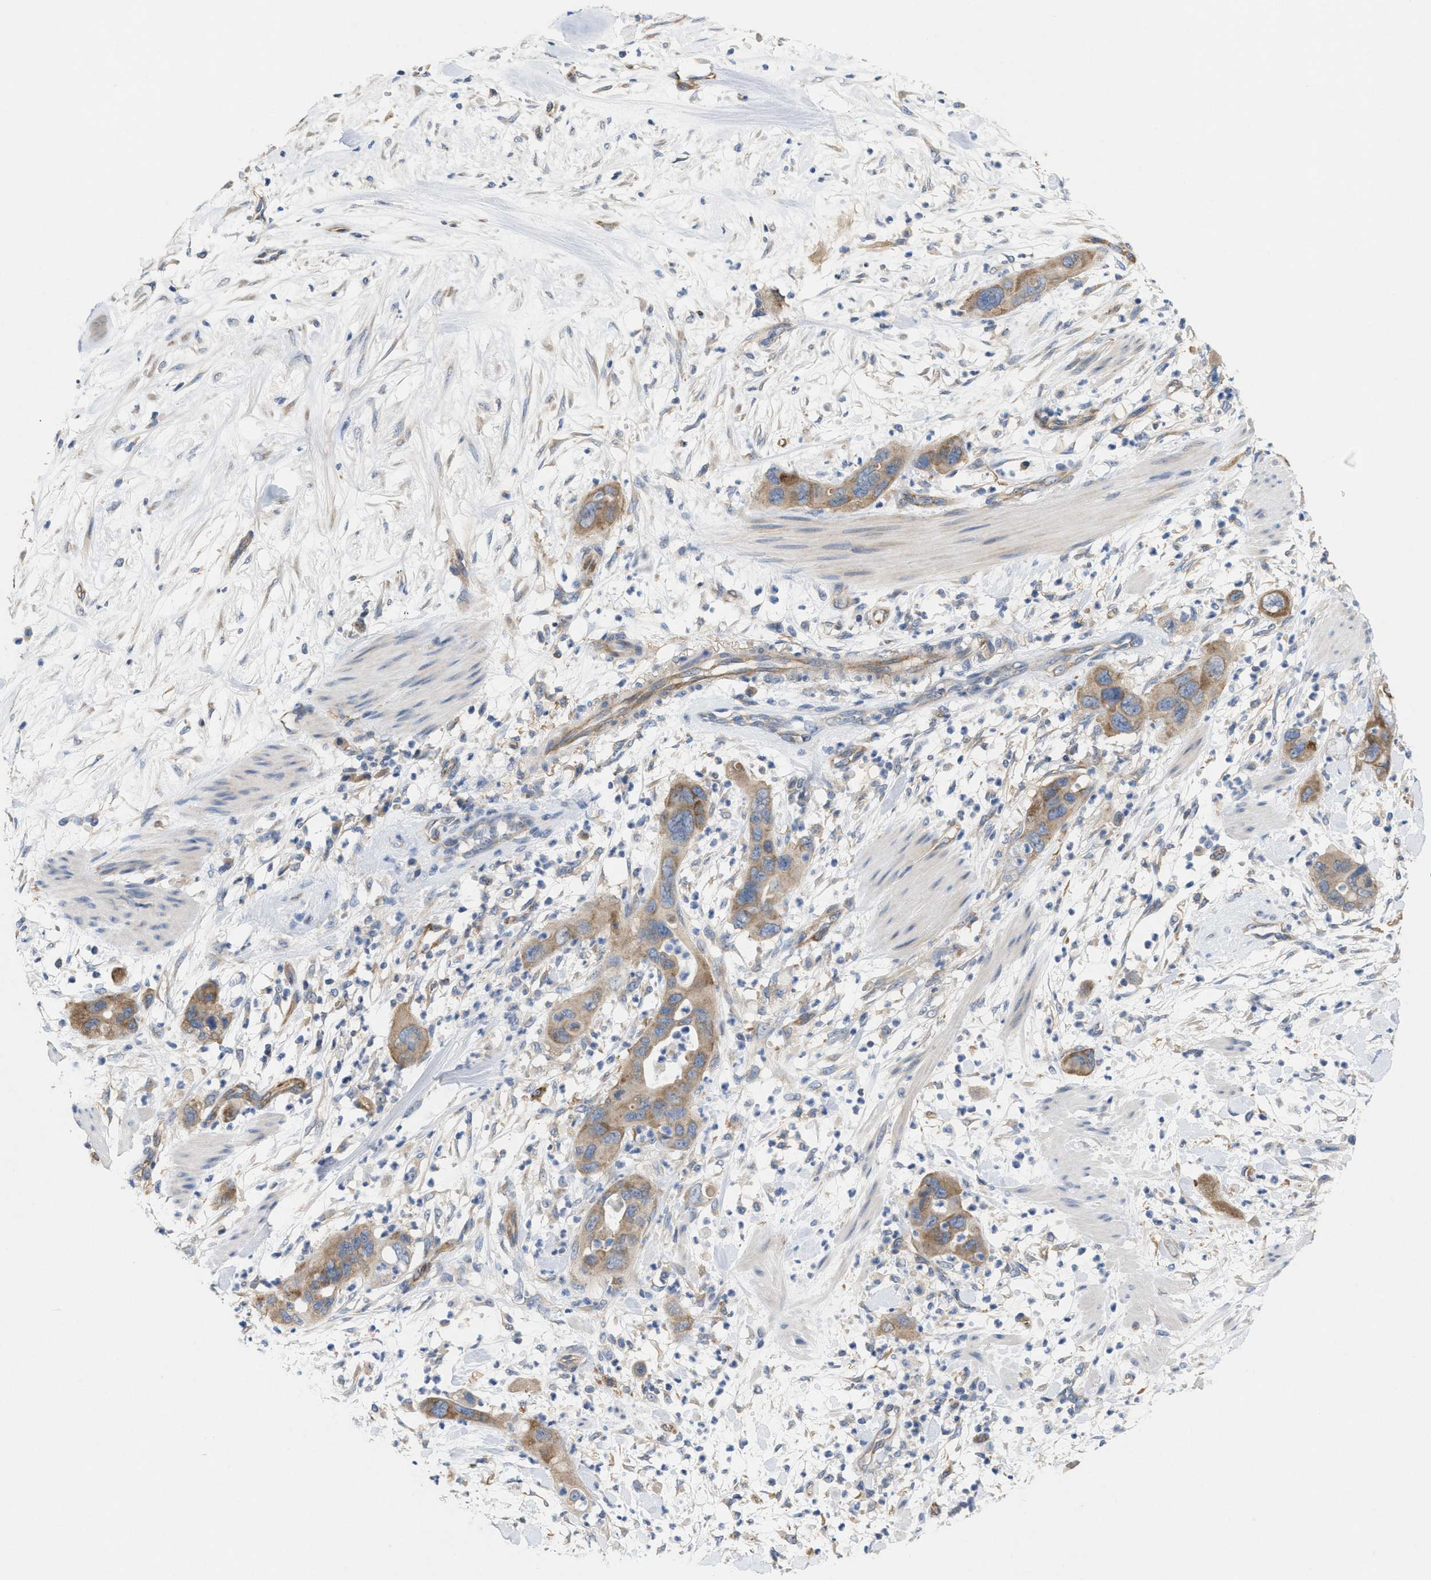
{"staining": {"intensity": "moderate", "quantity": ">75%", "location": "cytoplasmic/membranous"}, "tissue": "pancreatic cancer", "cell_type": "Tumor cells", "image_type": "cancer", "snomed": [{"axis": "morphology", "description": "Adenocarcinoma, NOS"}, {"axis": "topography", "description": "Pancreas"}], "caption": "This photomicrograph reveals adenocarcinoma (pancreatic) stained with immunohistochemistry to label a protein in brown. The cytoplasmic/membranous of tumor cells show moderate positivity for the protein. Nuclei are counter-stained blue.", "gene": "UBAP2", "patient": {"sex": "female", "age": 71}}